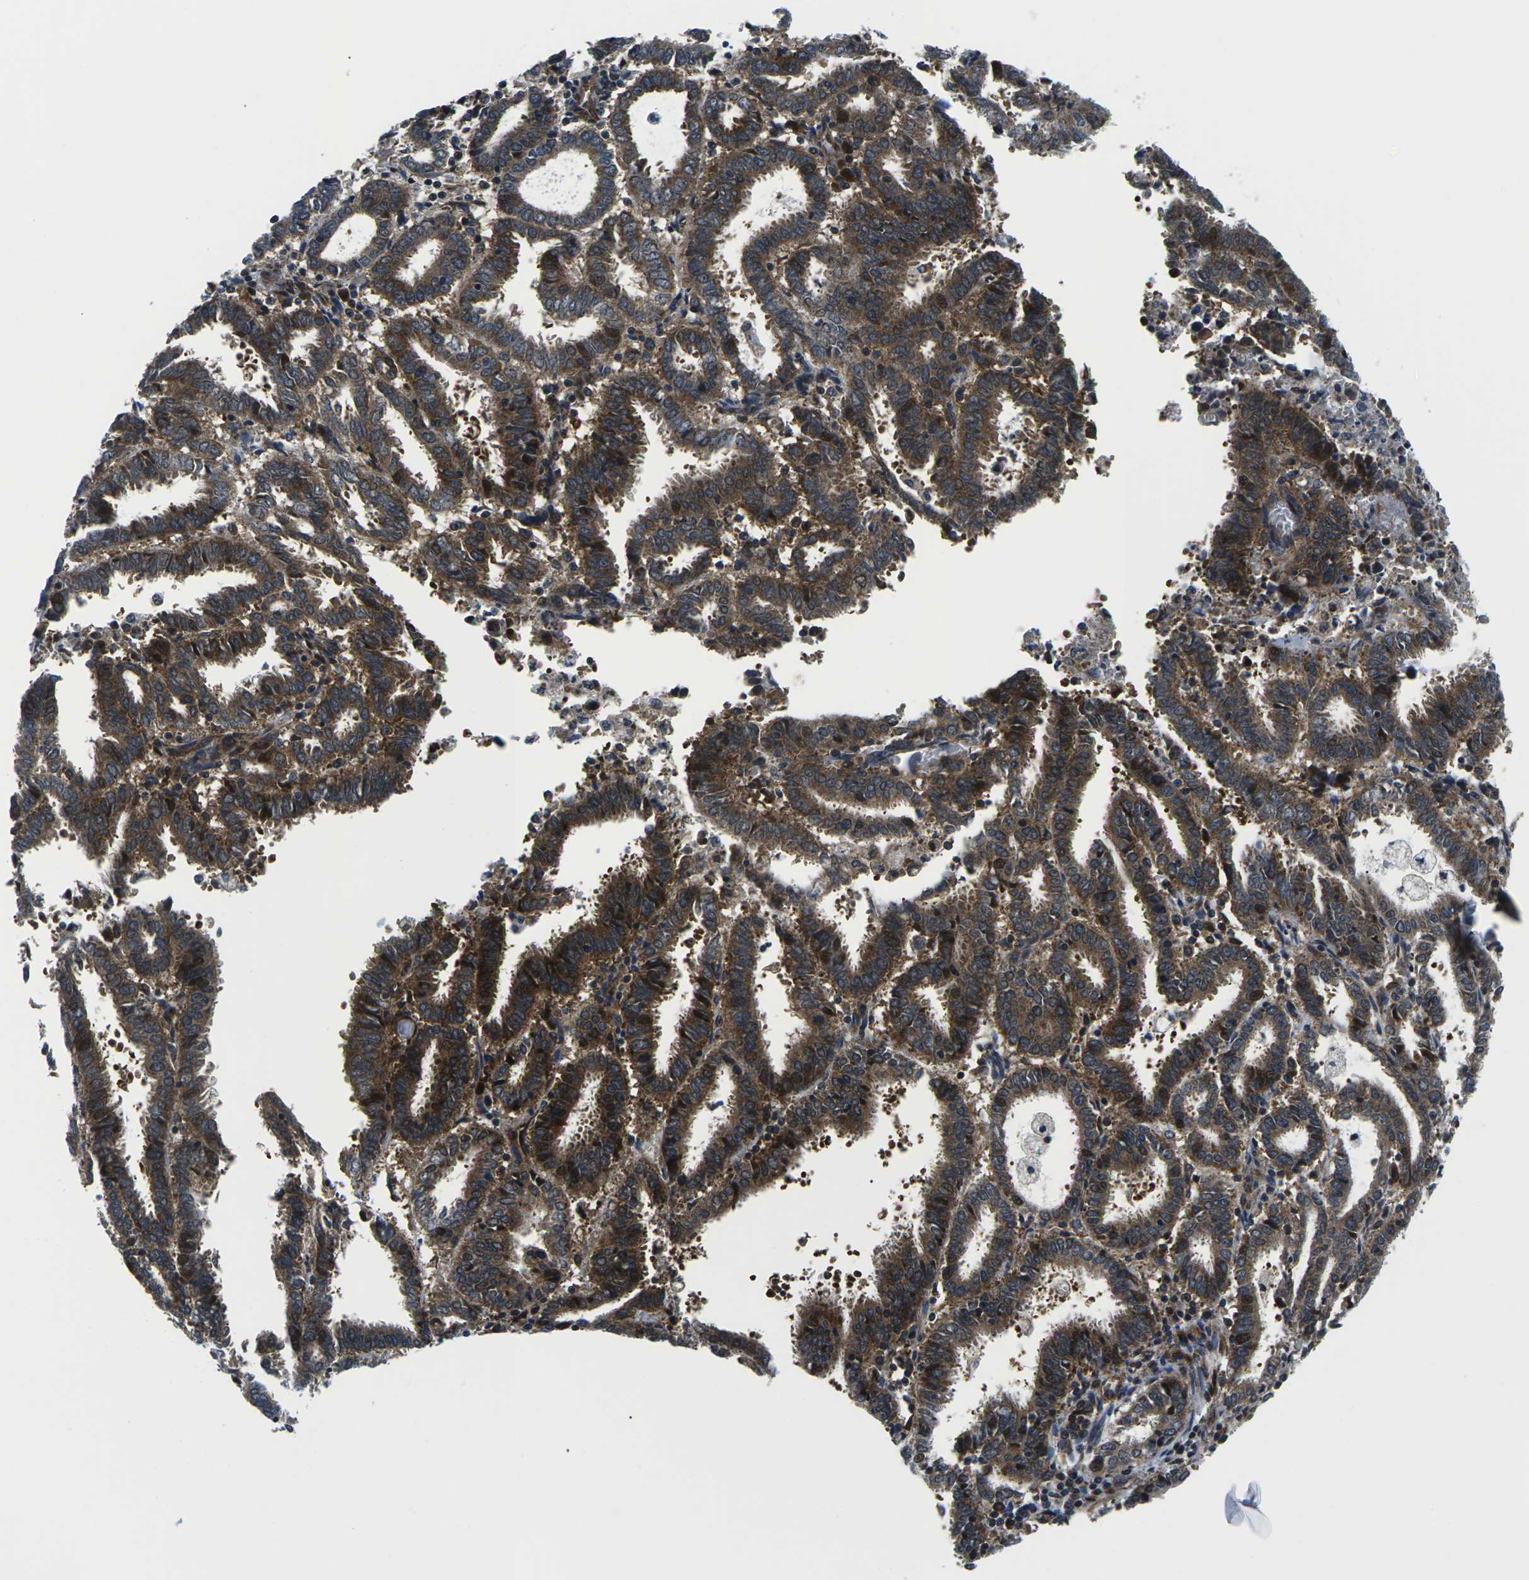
{"staining": {"intensity": "moderate", "quantity": ">75%", "location": "cytoplasmic/membranous,nuclear"}, "tissue": "endometrial cancer", "cell_type": "Tumor cells", "image_type": "cancer", "snomed": [{"axis": "morphology", "description": "Adenocarcinoma, NOS"}, {"axis": "topography", "description": "Uterus"}], "caption": "Protein staining displays moderate cytoplasmic/membranous and nuclear positivity in approximately >75% of tumor cells in adenocarcinoma (endometrial).", "gene": "EIF4E", "patient": {"sex": "female", "age": 83}}